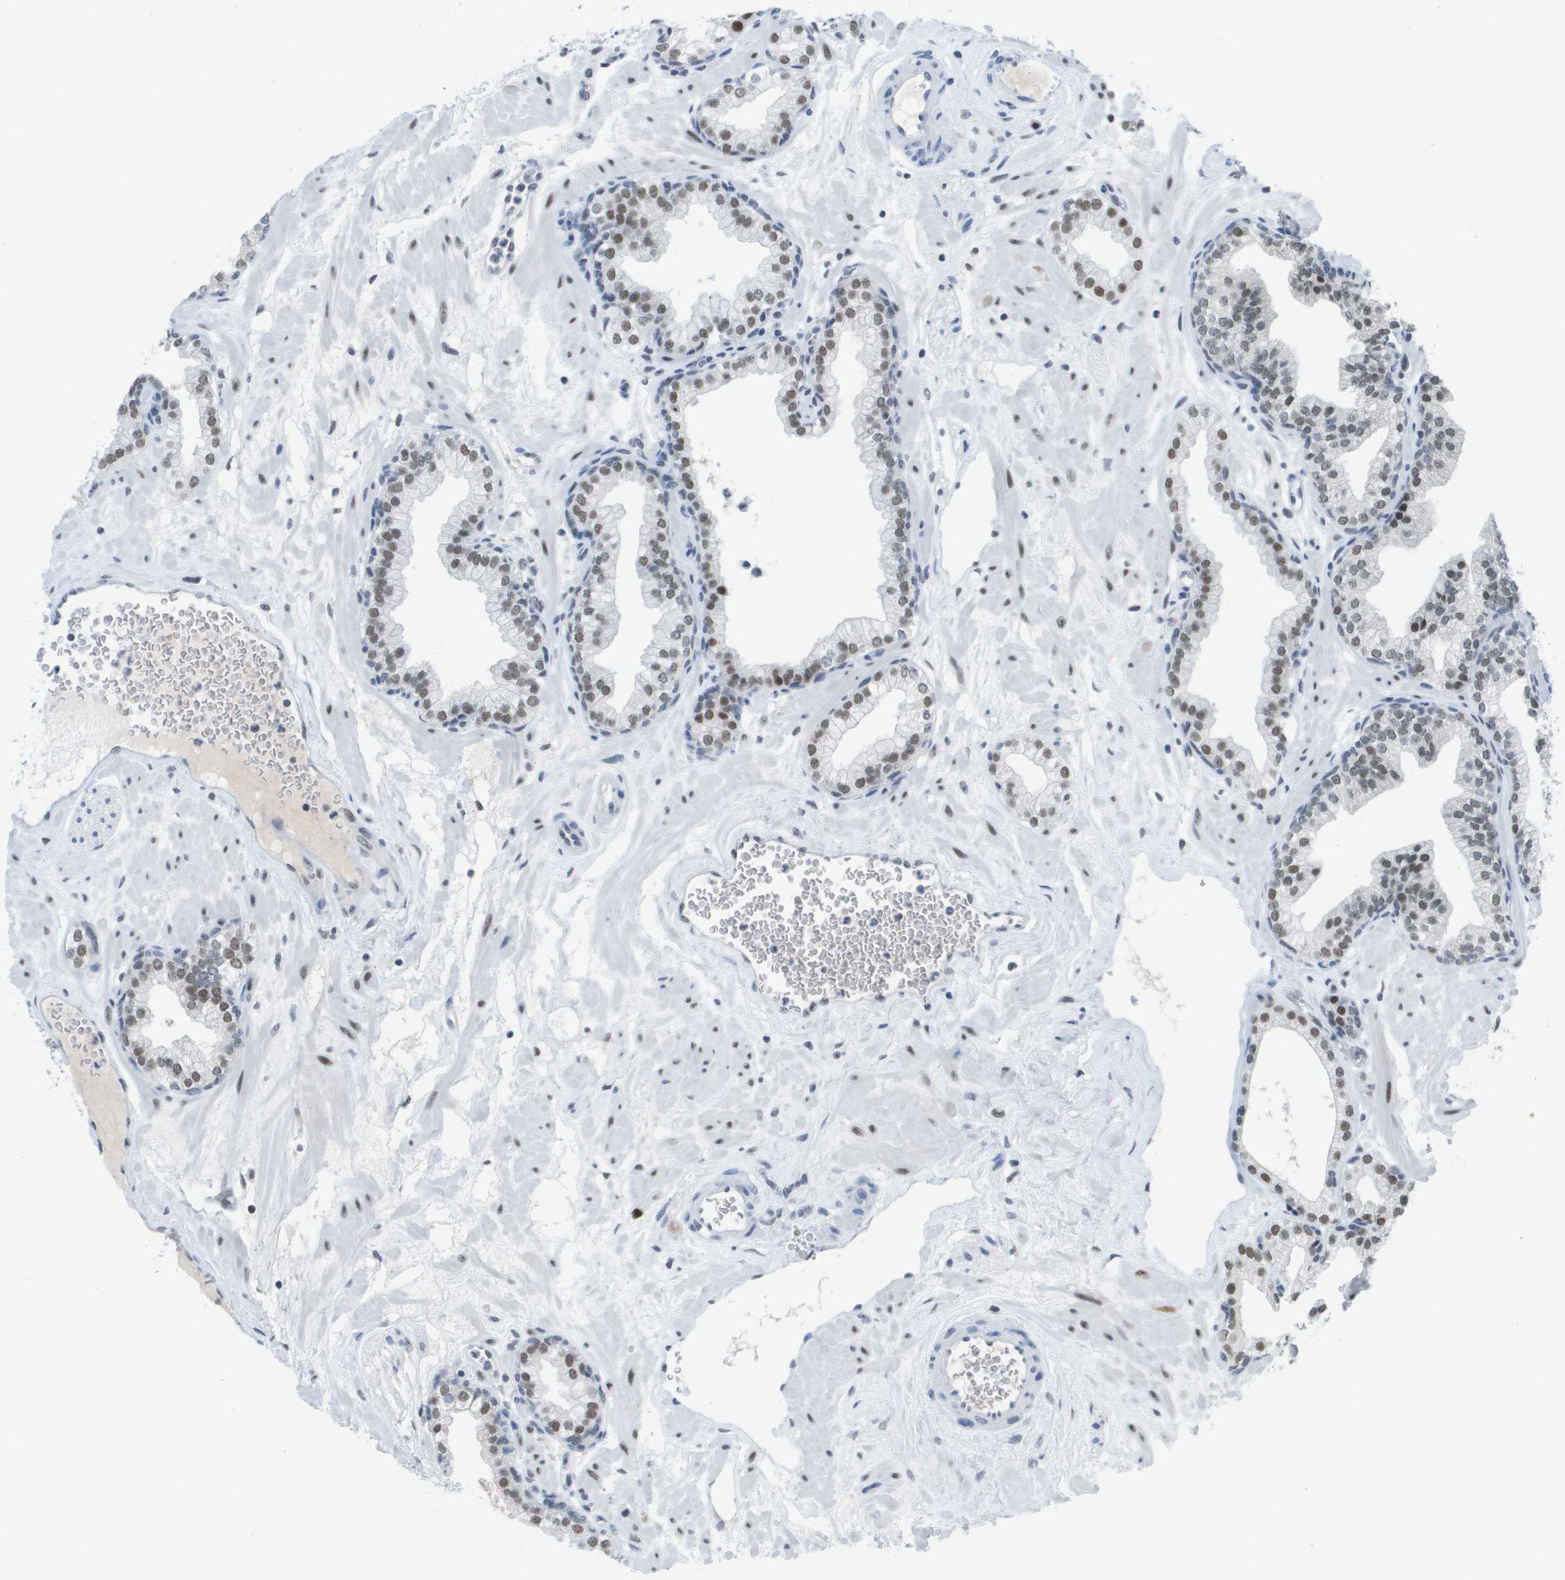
{"staining": {"intensity": "moderate", "quantity": ">75%", "location": "nuclear"}, "tissue": "prostate", "cell_type": "Glandular cells", "image_type": "normal", "snomed": [{"axis": "morphology", "description": "Normal tissue, NOS"}, {"axis": "morphology", "description": "Urothelial carcinoma, Low grade"}, {"axis": "topography", "description": "Urinary bladder"}, {"axis": "topography", "description": "Prostate"}], "caption": "Glandular cells display medium levels of moderate nuclear expression in approximately >75% of cells in normal human prostate. The staining is performed using DAB (3,3'-diaminobenzidine) brown chromogen to label protein expression. The nuclei are counter-stained blue using hematoxylin.", "gene": "TP53RK", "patient": {"sex": "male", "age": 60}}